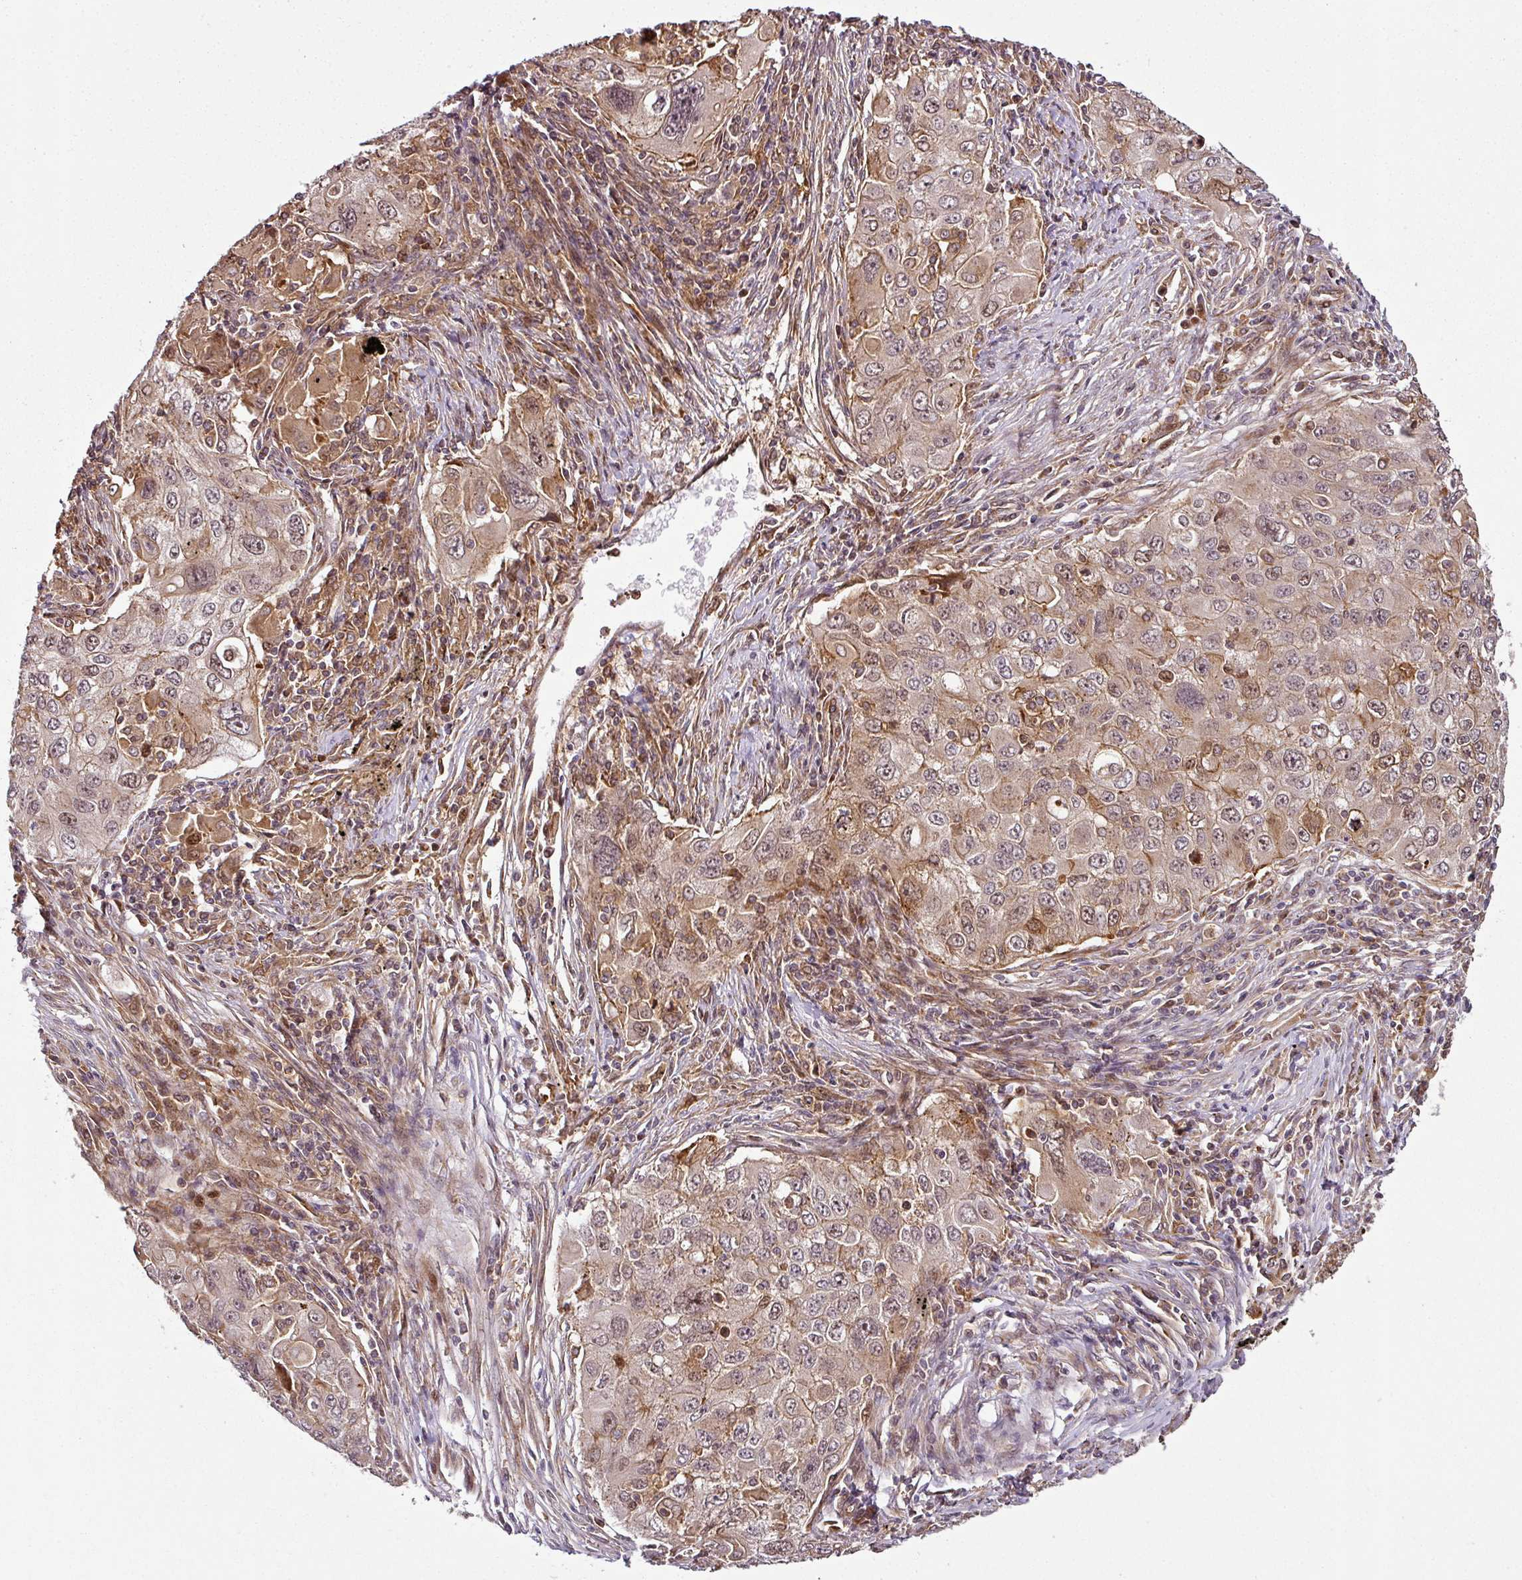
{"staining": {"intensity": "weak", "quantity": ">75%", "location": "cytoplasmic/membranous,nuclear"}, "tissue": "lung cancer", "cell_type": "Tumor cells", "image_type": "cancer", "snomed": [{"axis": "morphology", "description": "Adenocarcinoma, NOS"}, {"axis": "morphology", "description": "Adenocarcinoma, metastatic, NOS"}, {"axis": "topography", "description": "Lymph node"}, {"axis": "topography", "description": "Lung"}], "caption": "Brown immunohistochemical staining in adenocarcinoma (lung) demonstrates weak cytoplasmic/membranous and nuclear expression in approximately >75% of tumor cells.", "gene": "ATAT1", "patient": {"sex": "female", "age": 42}}